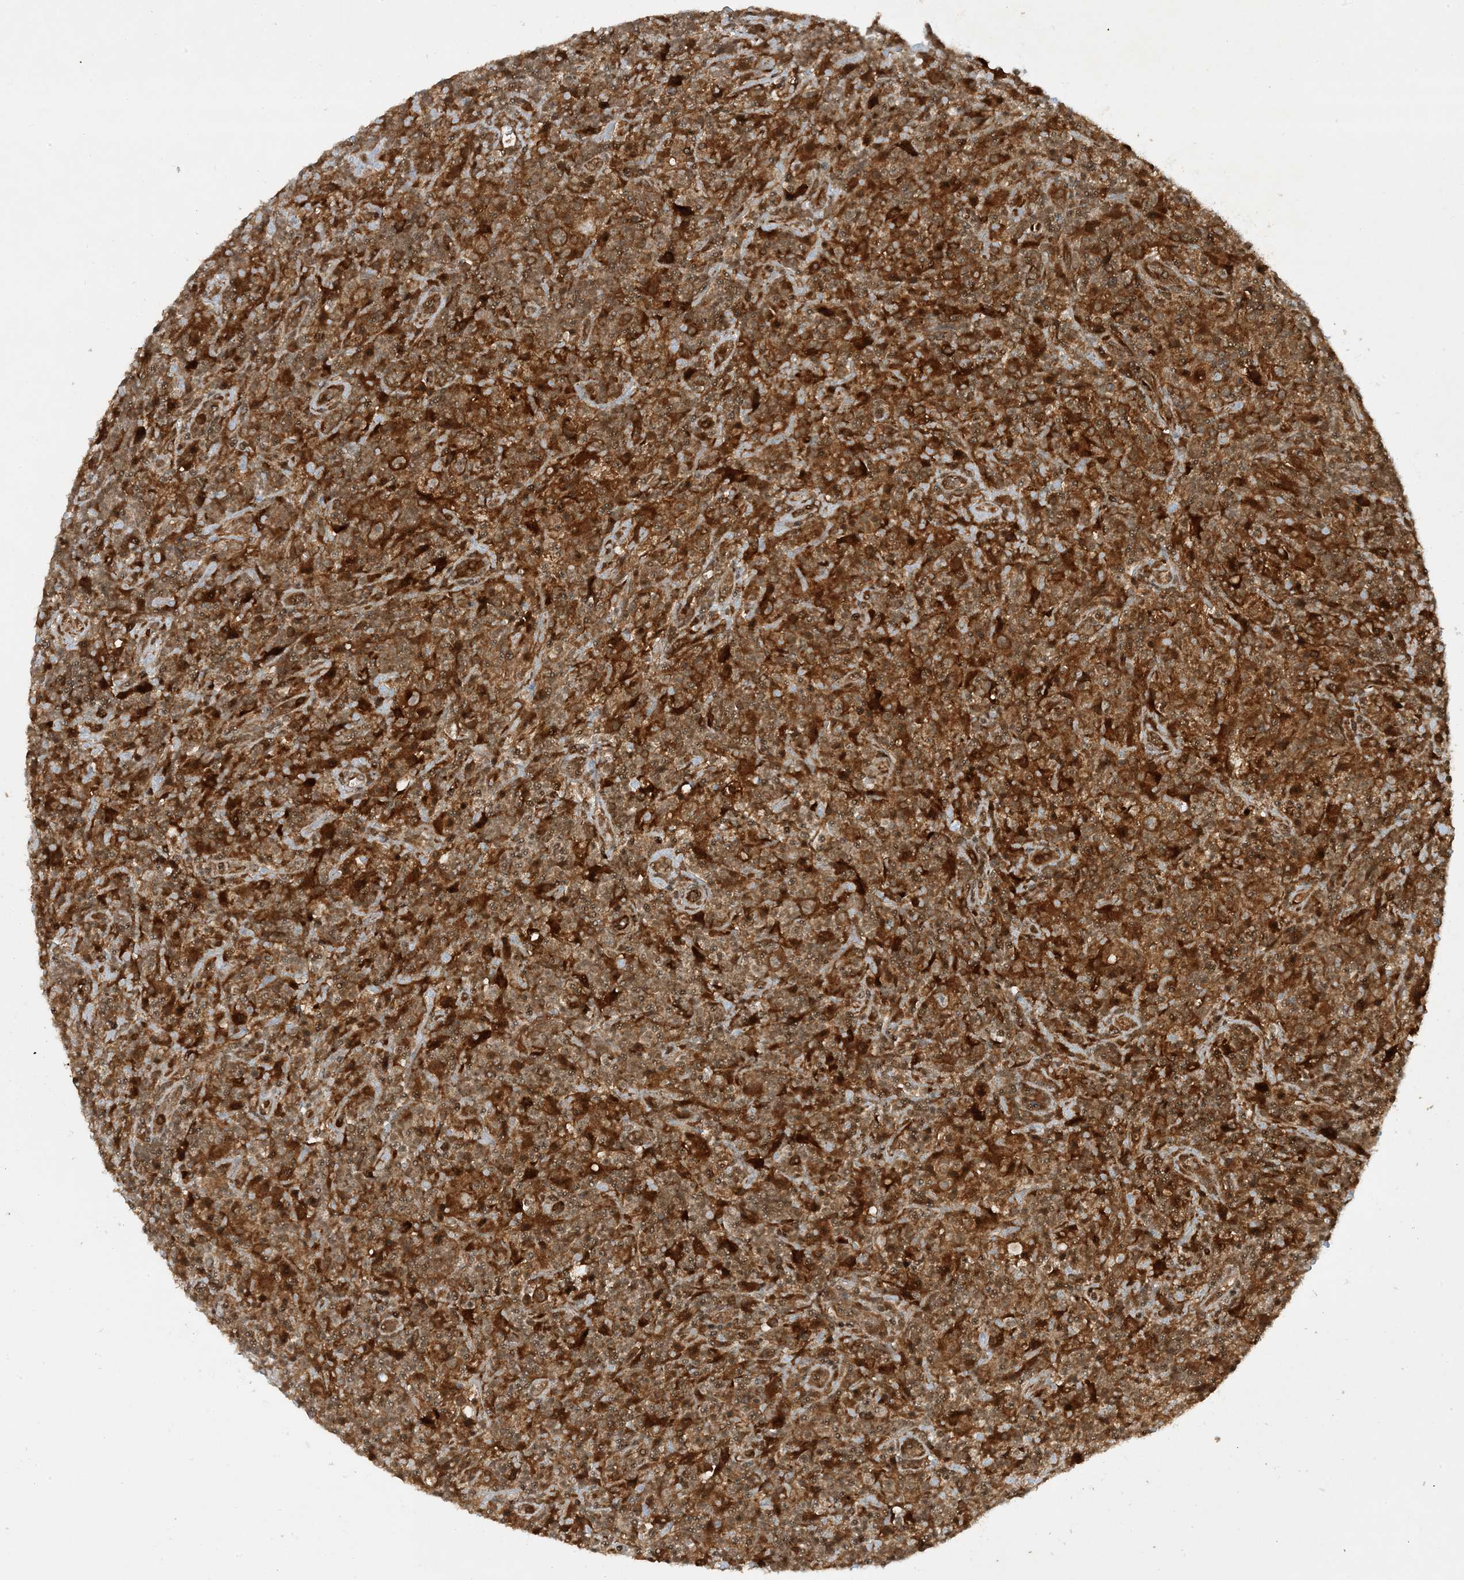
{"staining": {"intensity": "moderate", "quantity": ">75%", "location": "cytoplasmic/membranous"}, "tissue": "lymphoma", "cell_type": "Tumor cells", "image_type": "cancer", "snomed": [{"axis": "morphology", "description": "Hodgkin's disease, NOS"}, {"axis": "topography", "description": "Lymph node"}], "caption": "Tumor cells exhibit medium levels of moderate cytoplasmic/membranous positivity in approximately >75% of cells in human lymphoma.", "gene": "CERT1", "patient": {"sex": "male", "age": 70}}